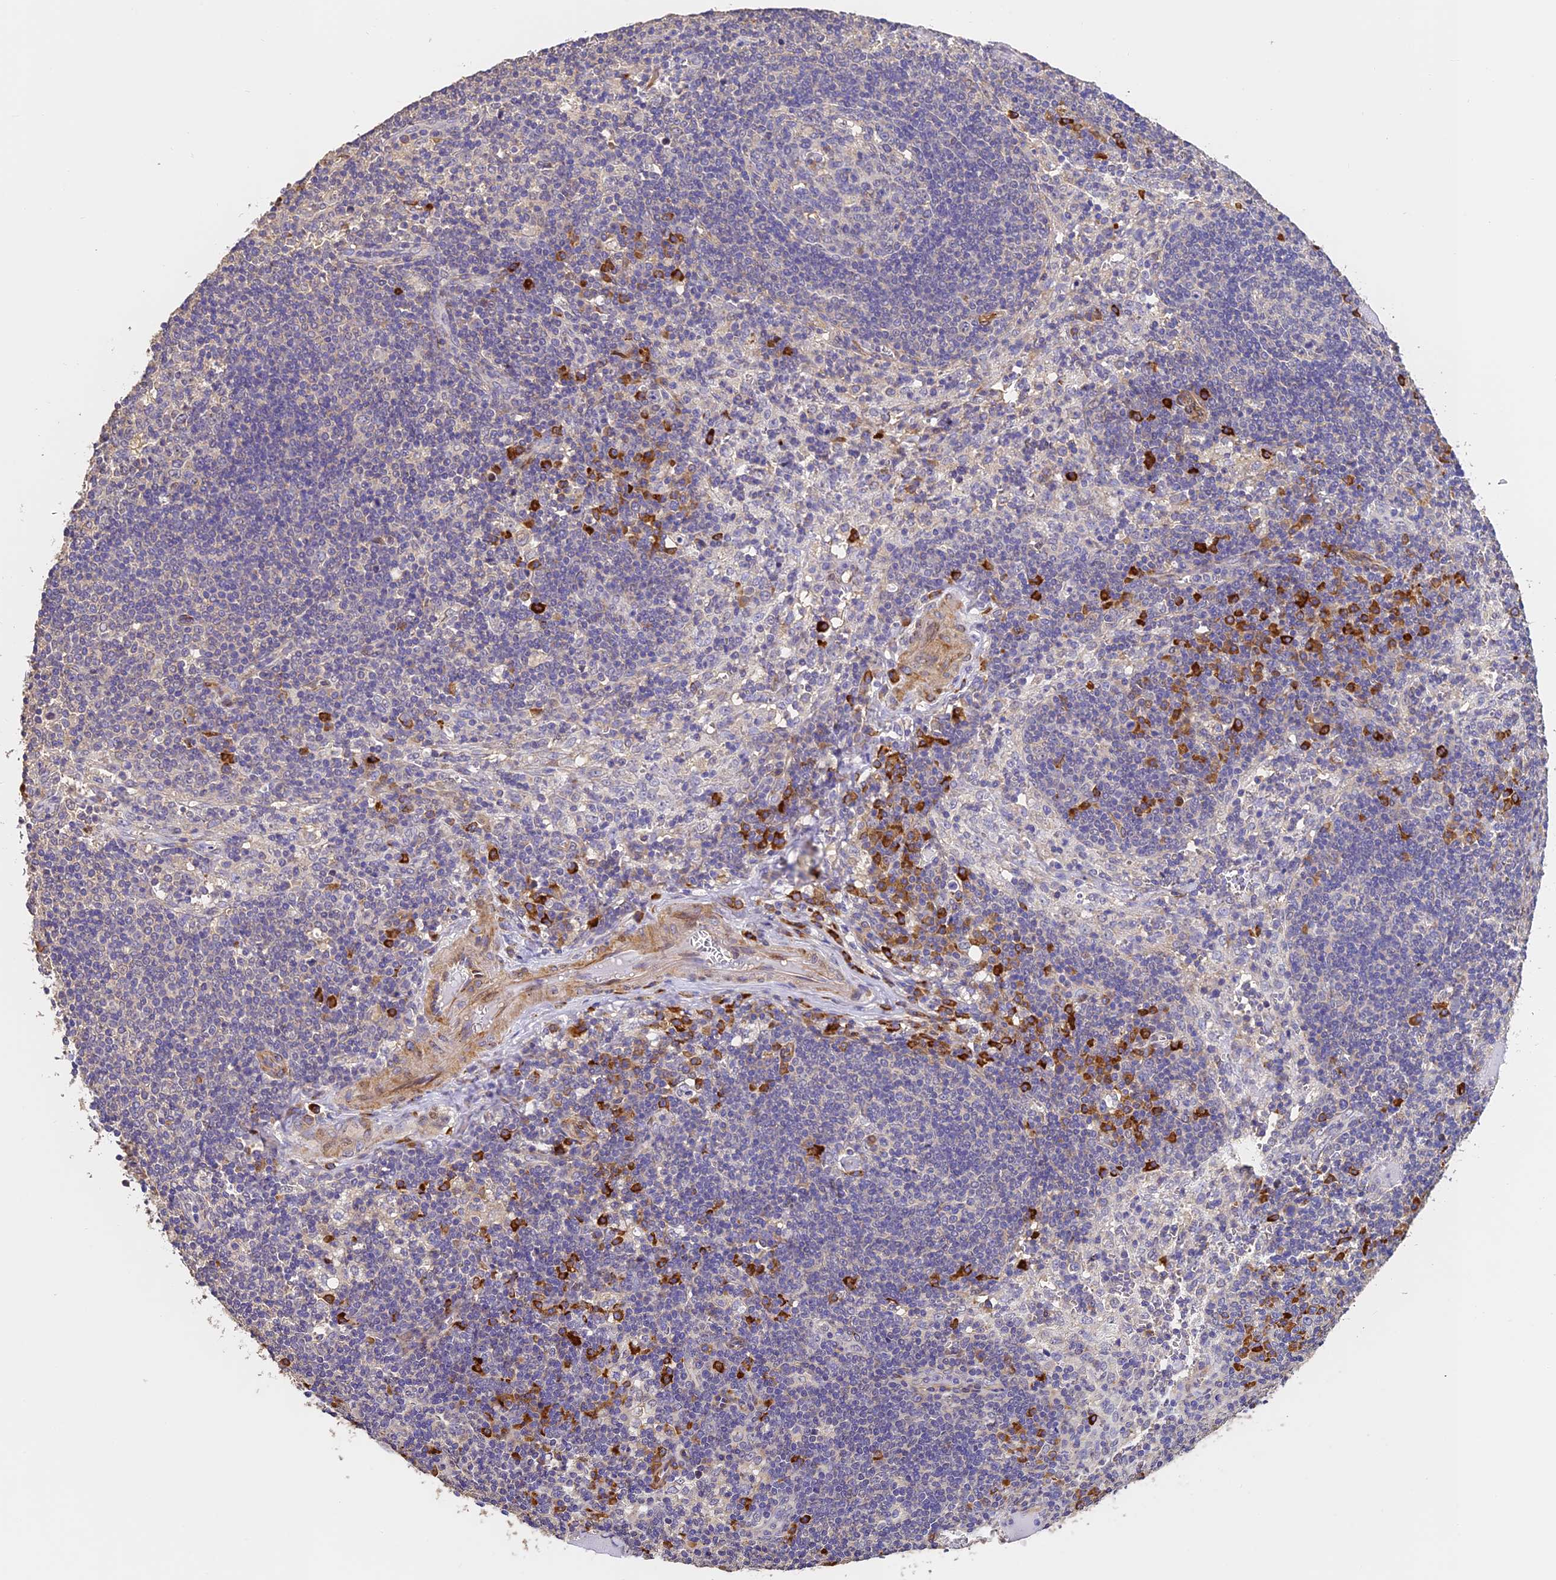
{"staining": {"intensity": "negative", "quantity": "none", "location": "none"}, "tissue": "lymph node", "cell_type": "Germinal center cells", "image_type": "normal", "snomed": [{"axis": "morphology", "description": "Normal tissue, NOS"}, {"axis": "topography", "description": "Lymph node"}], "caption": "A photomicrograph of lymph node stained for a protein exhibits no brown staining in germinal center cells. (DAB immunohistochemistry (IHC) with hematoxylin counter stain).", "gene": "SLC11A1", "patient": {"sex": "male", "age": 58}}